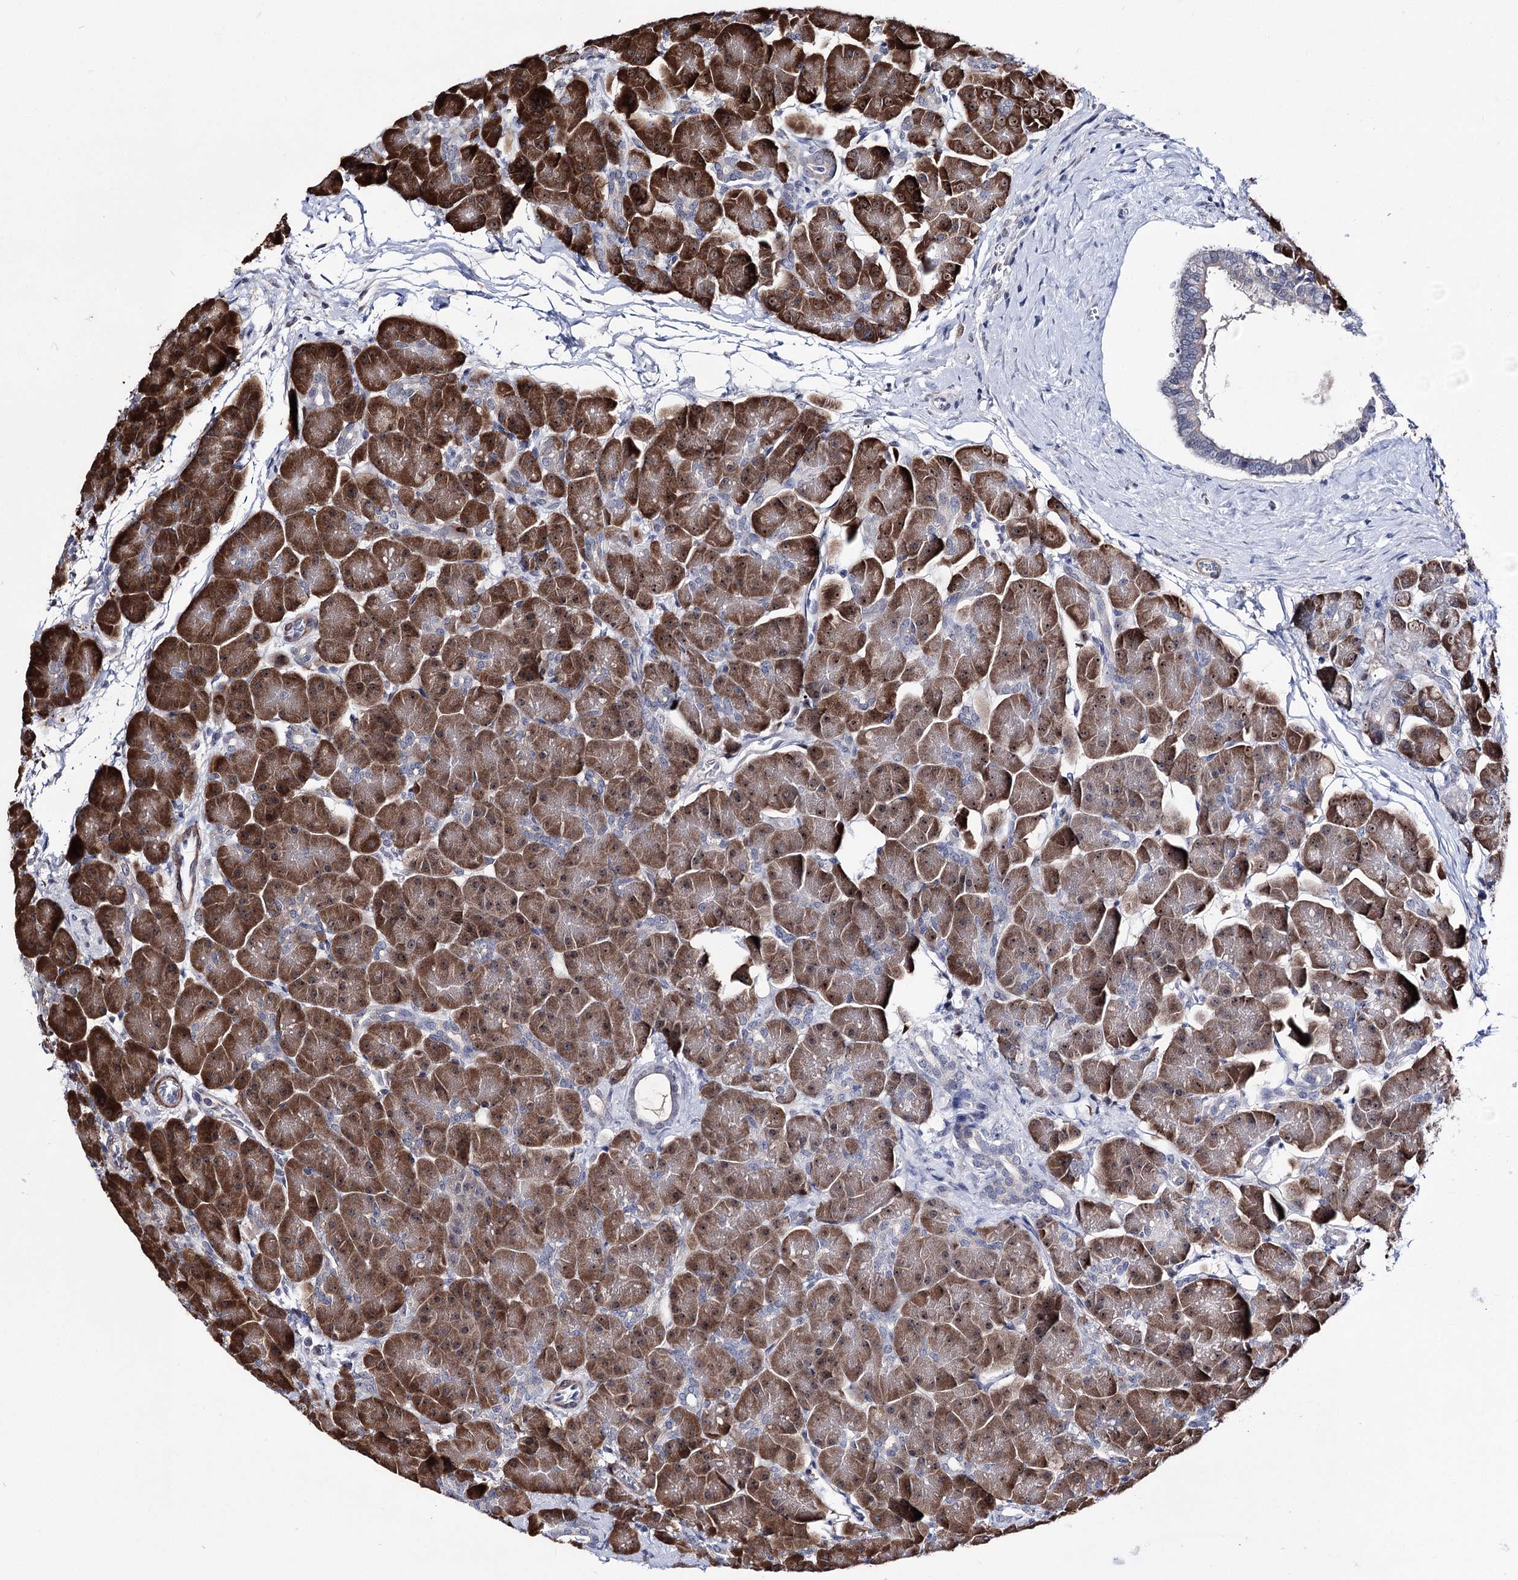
{"staining": {"intensity": "moderate", "quantity": ">75%", "location": "cytoplasmic/membranous,nuclear"}, "tissue": "pancreas", "cell_type": "Exocrine glandular cells", "image_type": "normal", "snomed": [{"axis": "morphology", "description": "Normal tissue, NOS"}, {"axis": "topography", "description": "Pancreas"}], "caption": "Approximately >75% of exocrine glandular cells in benign pancreas show moderate cytoplasmic/membranous,nuclear protein staining as visualized by brown immunohistochemical staining.", "gene": "PPRC1", "patient": {"sex": "male", "age": 66}}